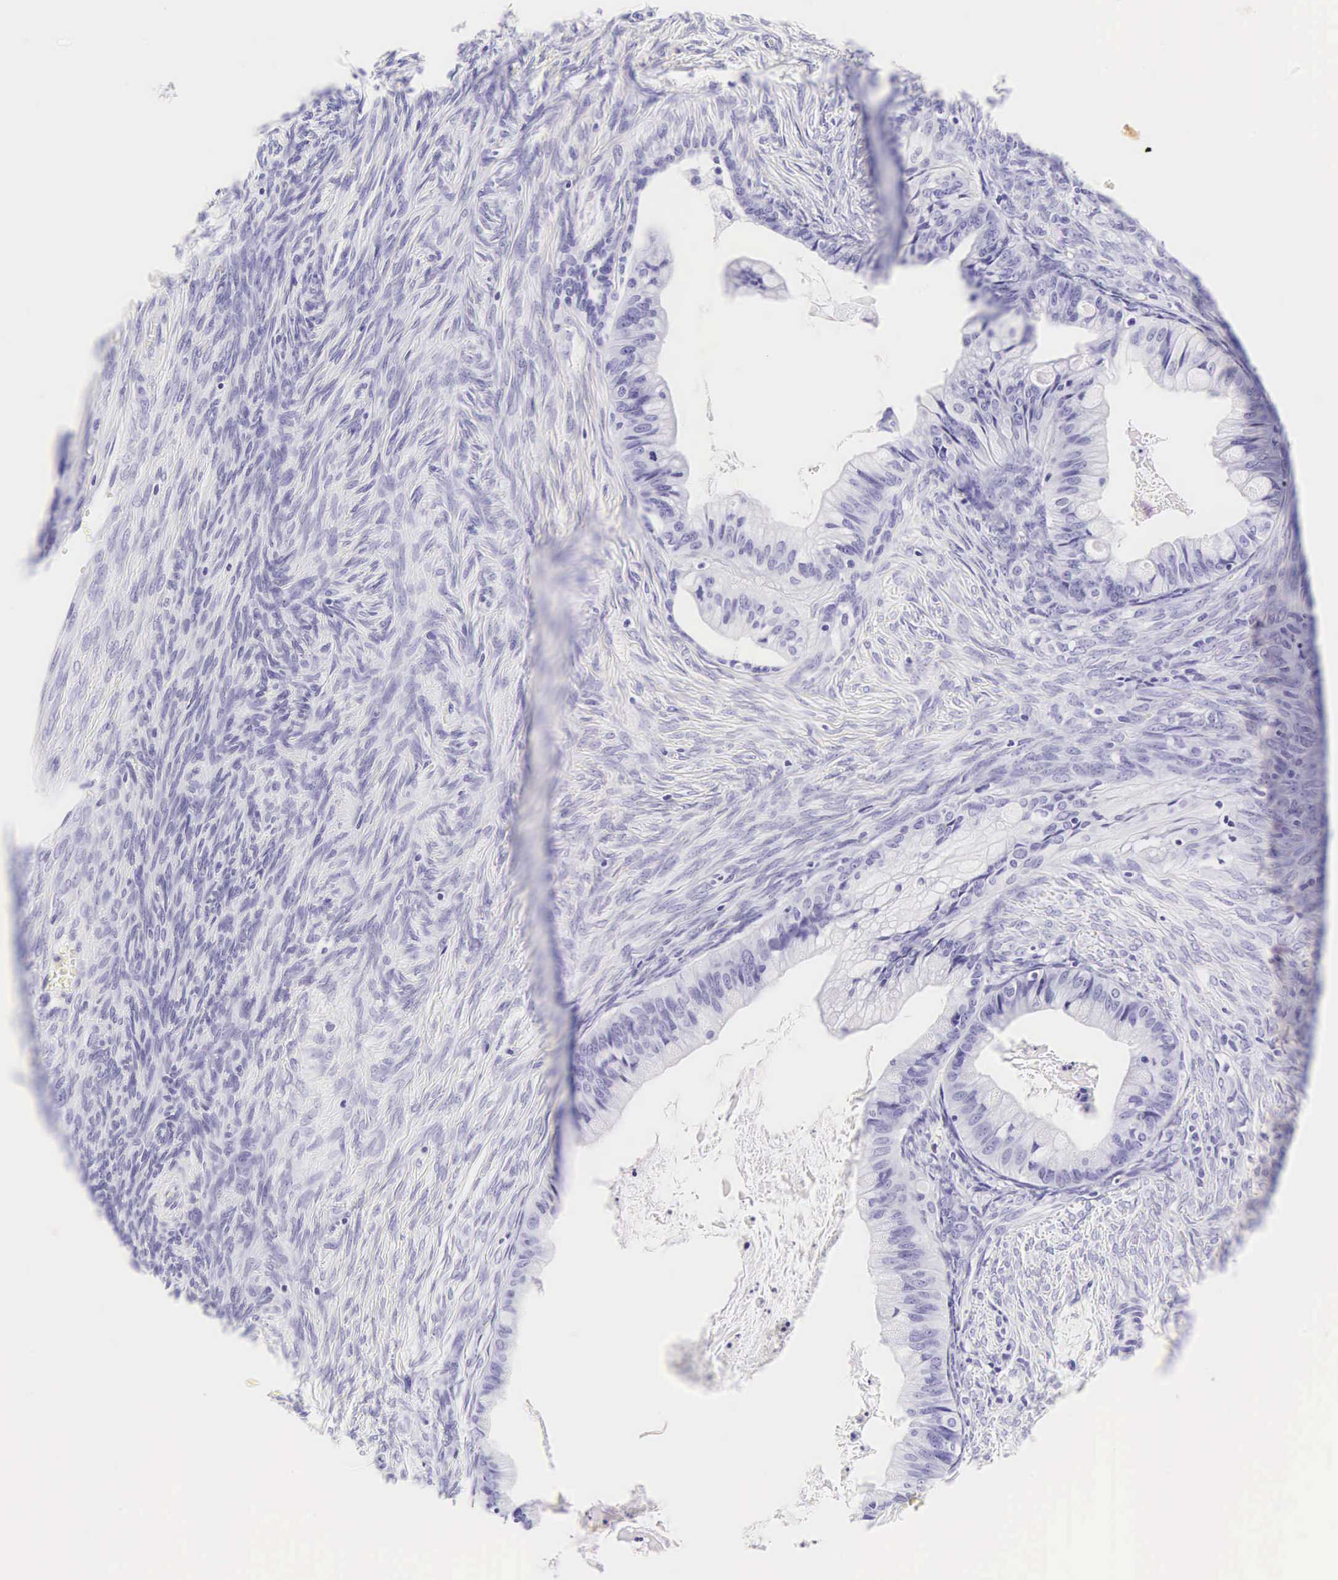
{"staining": {"intensity": "negative", "quantity": "none", "location": "none"}, "tissue": "ovarian cancer", "cell_type": "Tumor cells", "image_type": "cancer", "snomed": [{"axis": "morphology", "description": "Cystadenocarcinoma, mucinous, NOS"}, {"axis": "topography", "description": "Ovary"}], "caption": "A histopathology image of human mucinous cystadenocarcinoma (ovarian) is negative for staining in tumor cells. (DAB immunohistochemistry with hematoxylin counter stain).", "gene": "CD1A", "patient": {"sex": "female", "age": 57}}